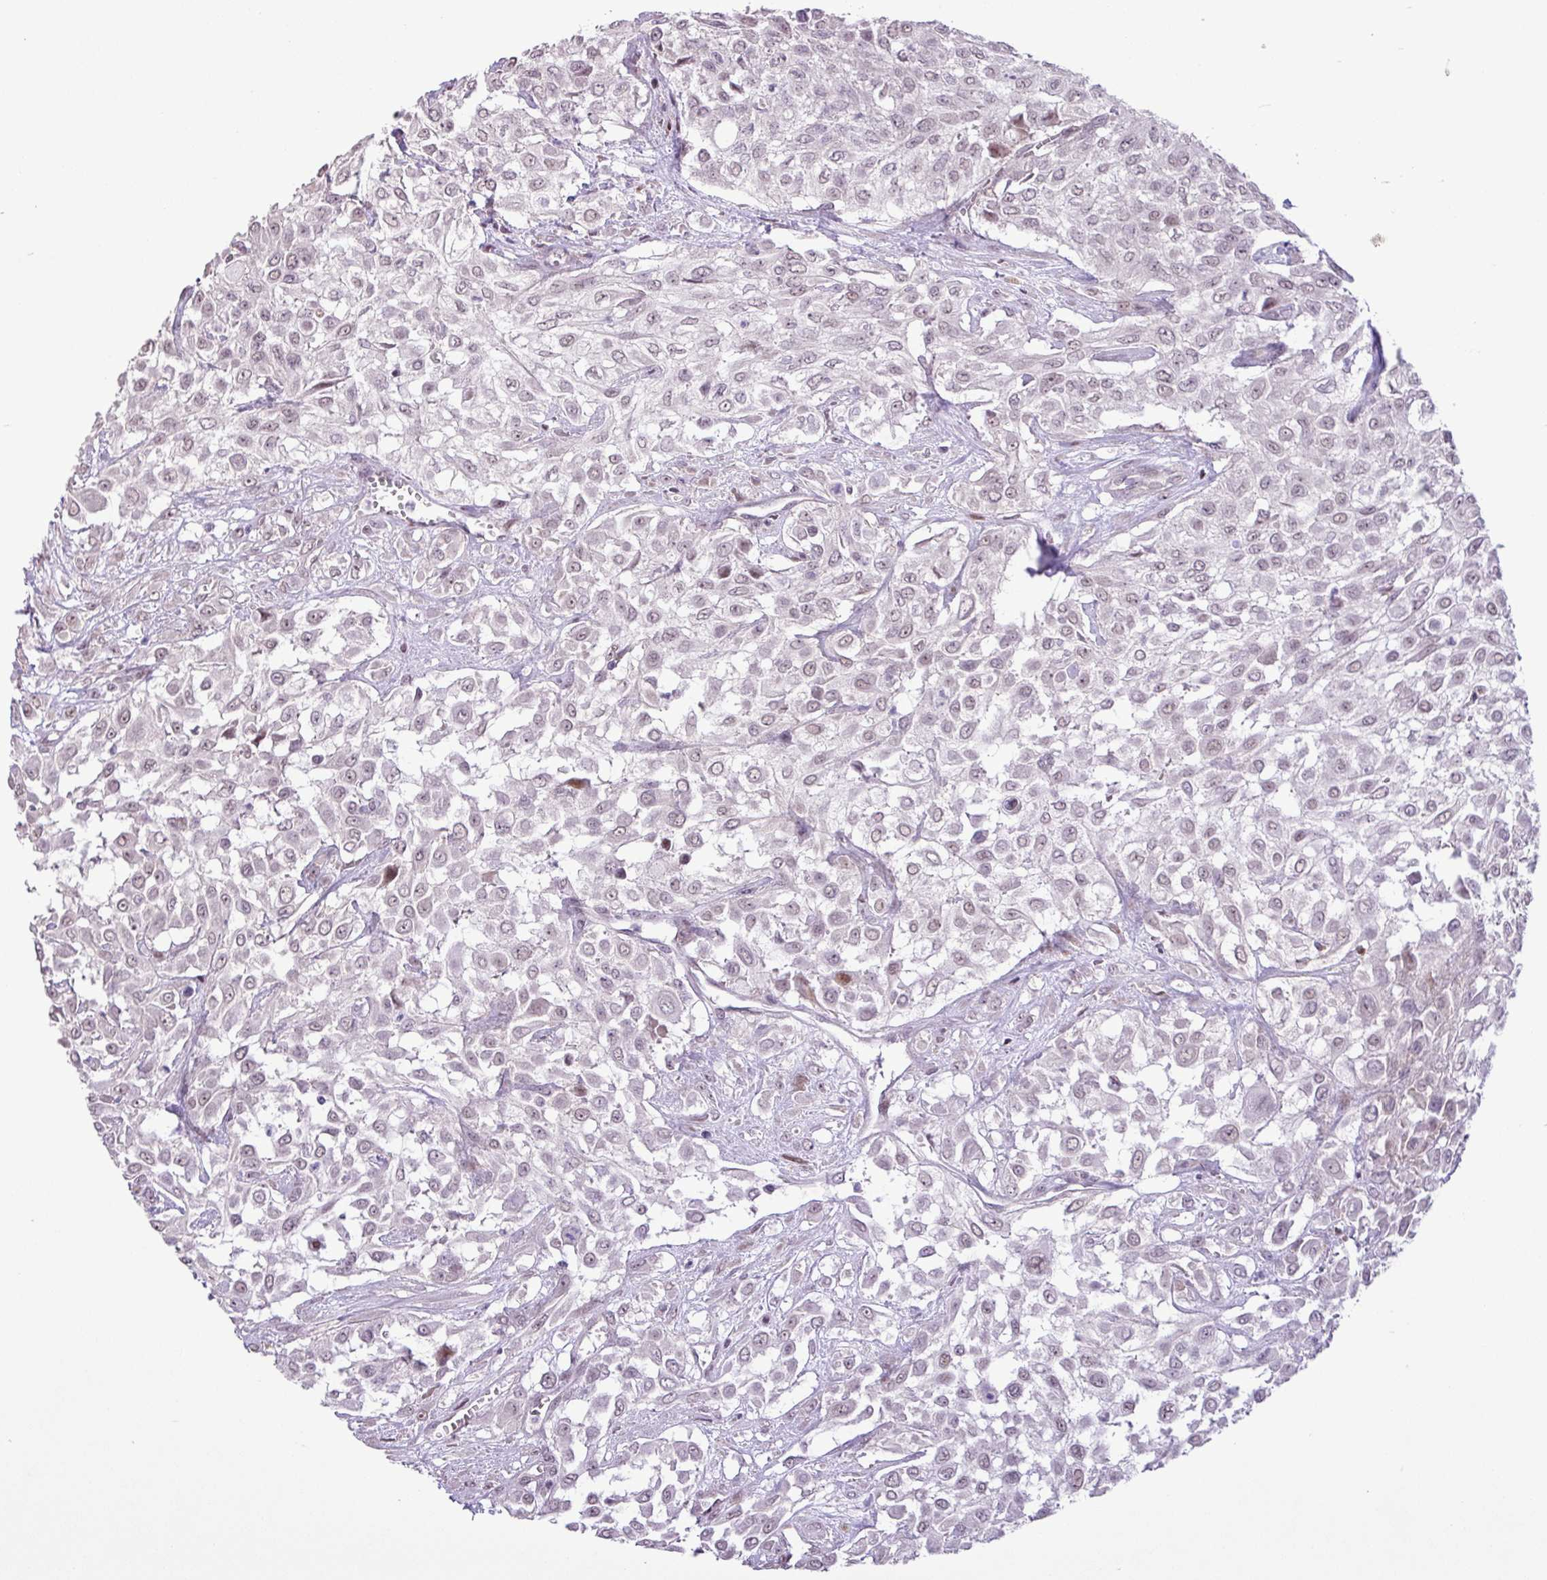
{"staining": {"intensity": "negative", "quantity": "none", "location": "none"}, "tissue": "urothelial cancer", "cell_type": "Tumor cells", "image_type": "cancer", "snomed": [{"axis": "morphology", "description": "Urothelial carcinoma, High grade"}, {"axis": "topography", "description": "Urinary bladder"}], "caption": "The immunohistochemistry (IHC) photomicrograph has no significant positivity in tumor cells of urothelial cancer tissue.", "gene": "ZNF354A", "patient": {"sex": "male", "age": 57}}